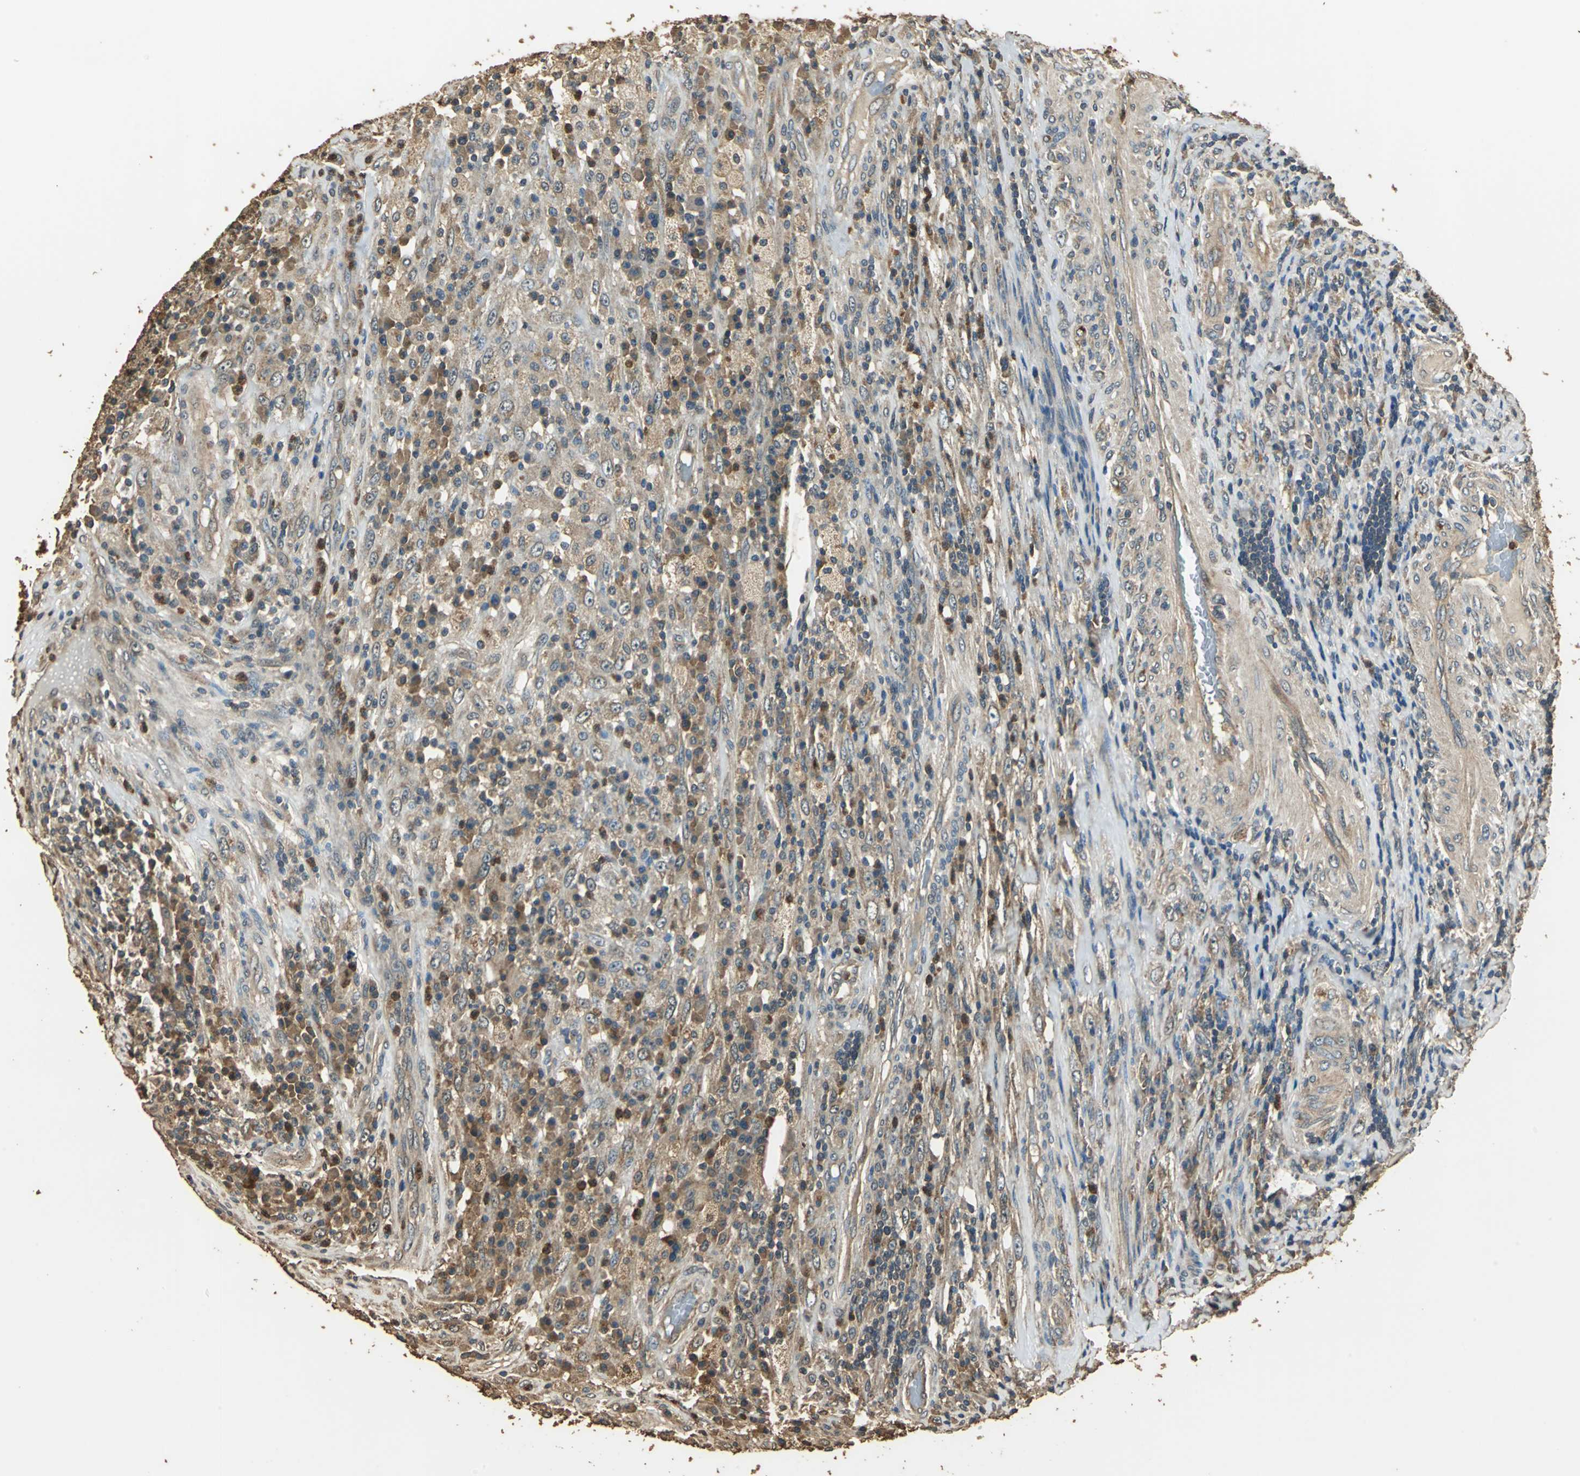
{"staining": {"intensity": "moderate", "quantity": ">75%", "location": "cytoplasmic/membranous"}, "tissue": "testis cancer", "cell_type": "Tumor cells", "image_type": "cancer", "snomed": [{"axis": "morphology", "description": "Necrosis, NOS"}, {"axis": "morphology", "description": "Carcinoma, Embryonal, NOS"}, {"axis": "topography", "description": "Testis"}], "caption": "Immunohistochemical staining of embryonal carcinoma (testis) demonstrates medium levels of moderate cytoplasmic/membranous protein staining in approximately >75% of tumor cells. (DAB IHC with brightfield microscopy, high magnification).", "gene": "TMPRSS4", "patient": {"sex": "male", "age": 19}}